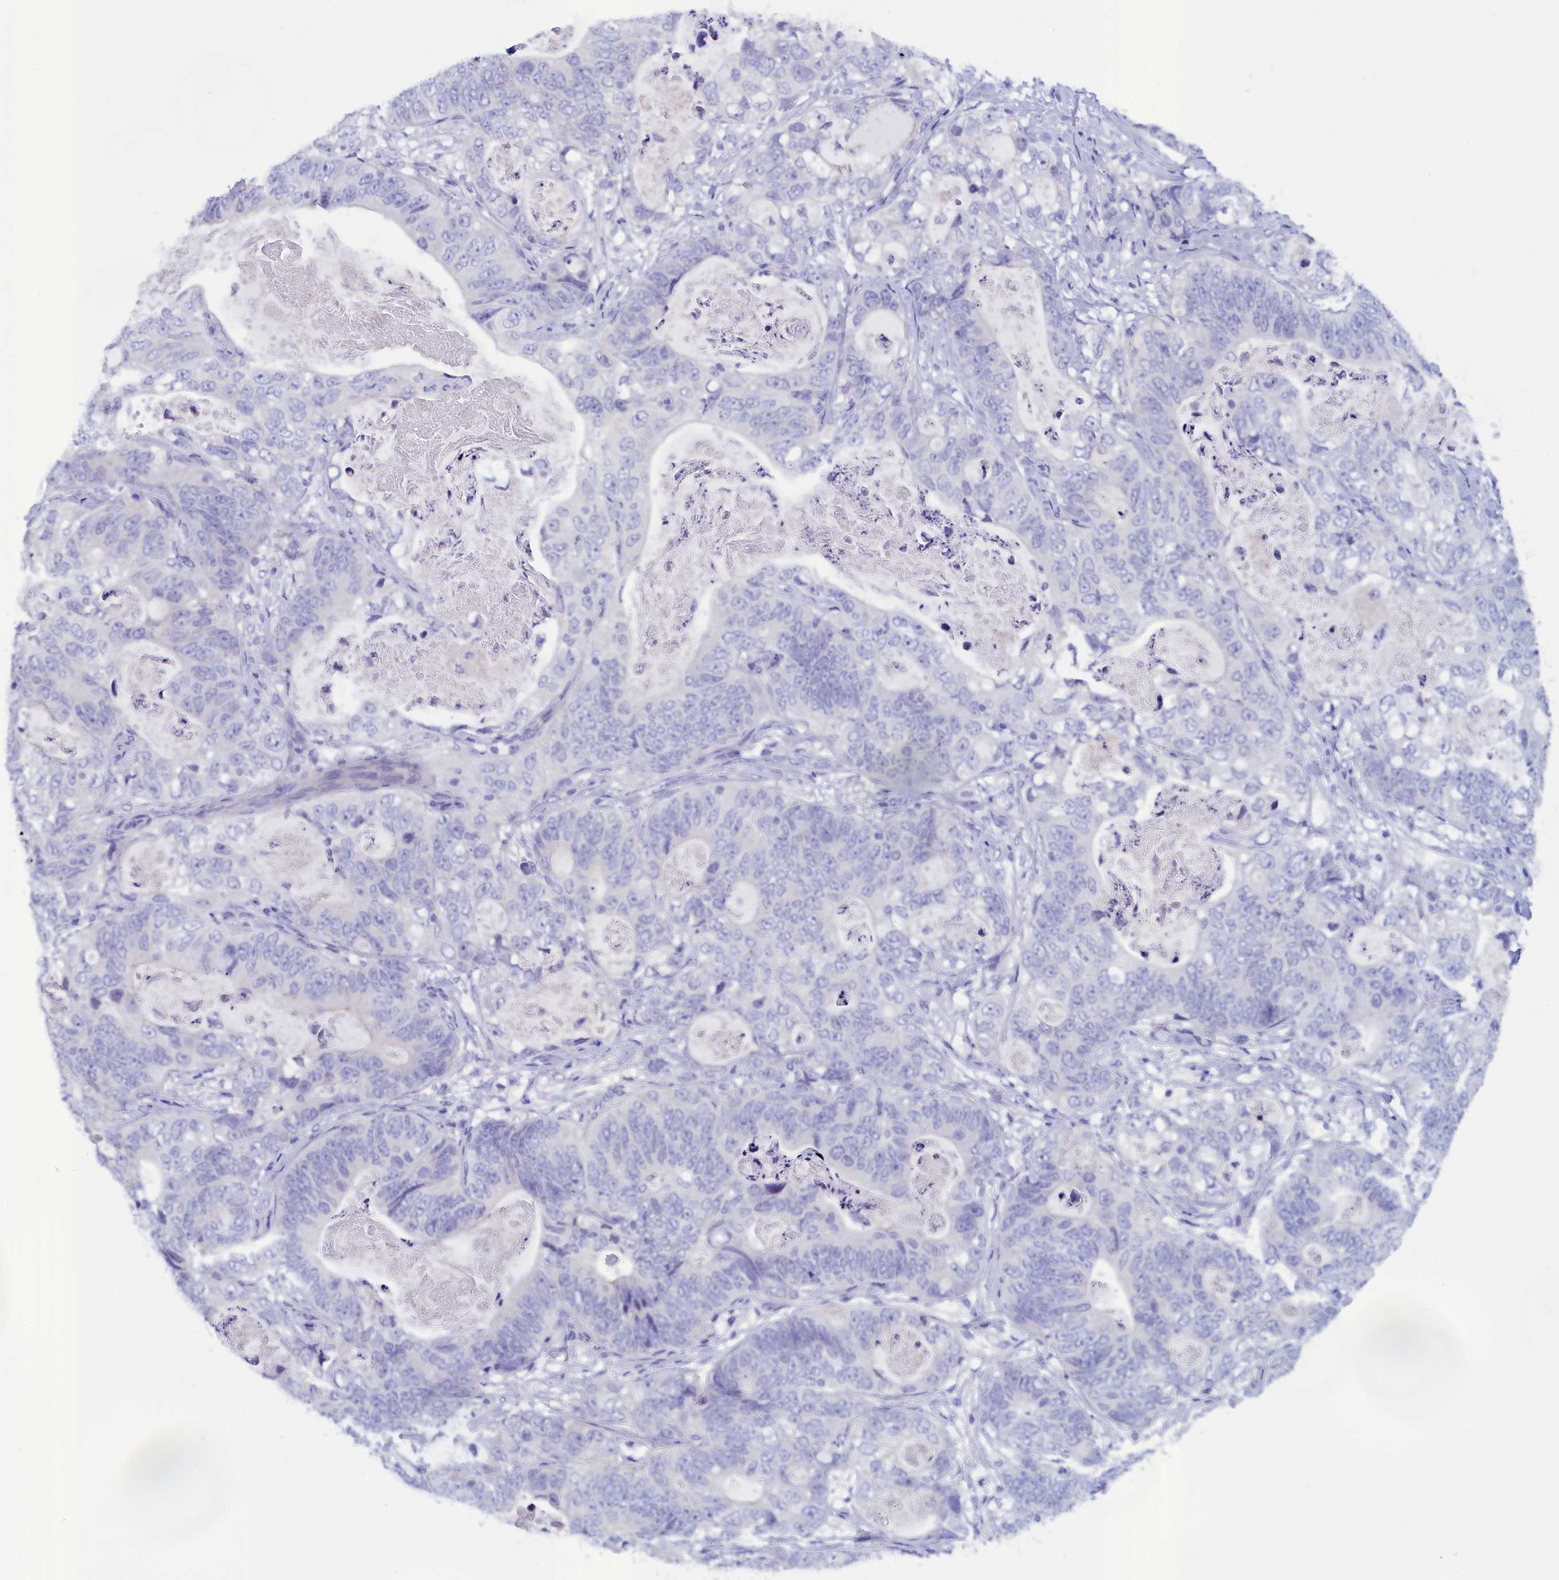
{"staining": {"intensity": "negative", "quantity": "none", "location": "none"}, "tissue": "stomach cancer", "cell_type": "Tumor cells", "image_type": "cancer", "snomed": [{"axis": "morphology", "description": "Normal tissue, NOS"}, {"axis": "morphology", "description": "Adenocarcinoma, NOS"}, {"axis": "topography", "description": "Stomach"}], "caption": "This is a image of immunohistochemistry (IHC) staining of stomach cancer (adenocarcinoma), which shows no positivity in tumor cells. Brightfield microscopy of immunohistochemistry (IHC) stained with DAB (3,3'-diaminobenzidine) (brown) and hematoxylin (blue), captured at high magnification.", "gene": "ANKRD2", "patient": {"sex": "female", "age": 89}}